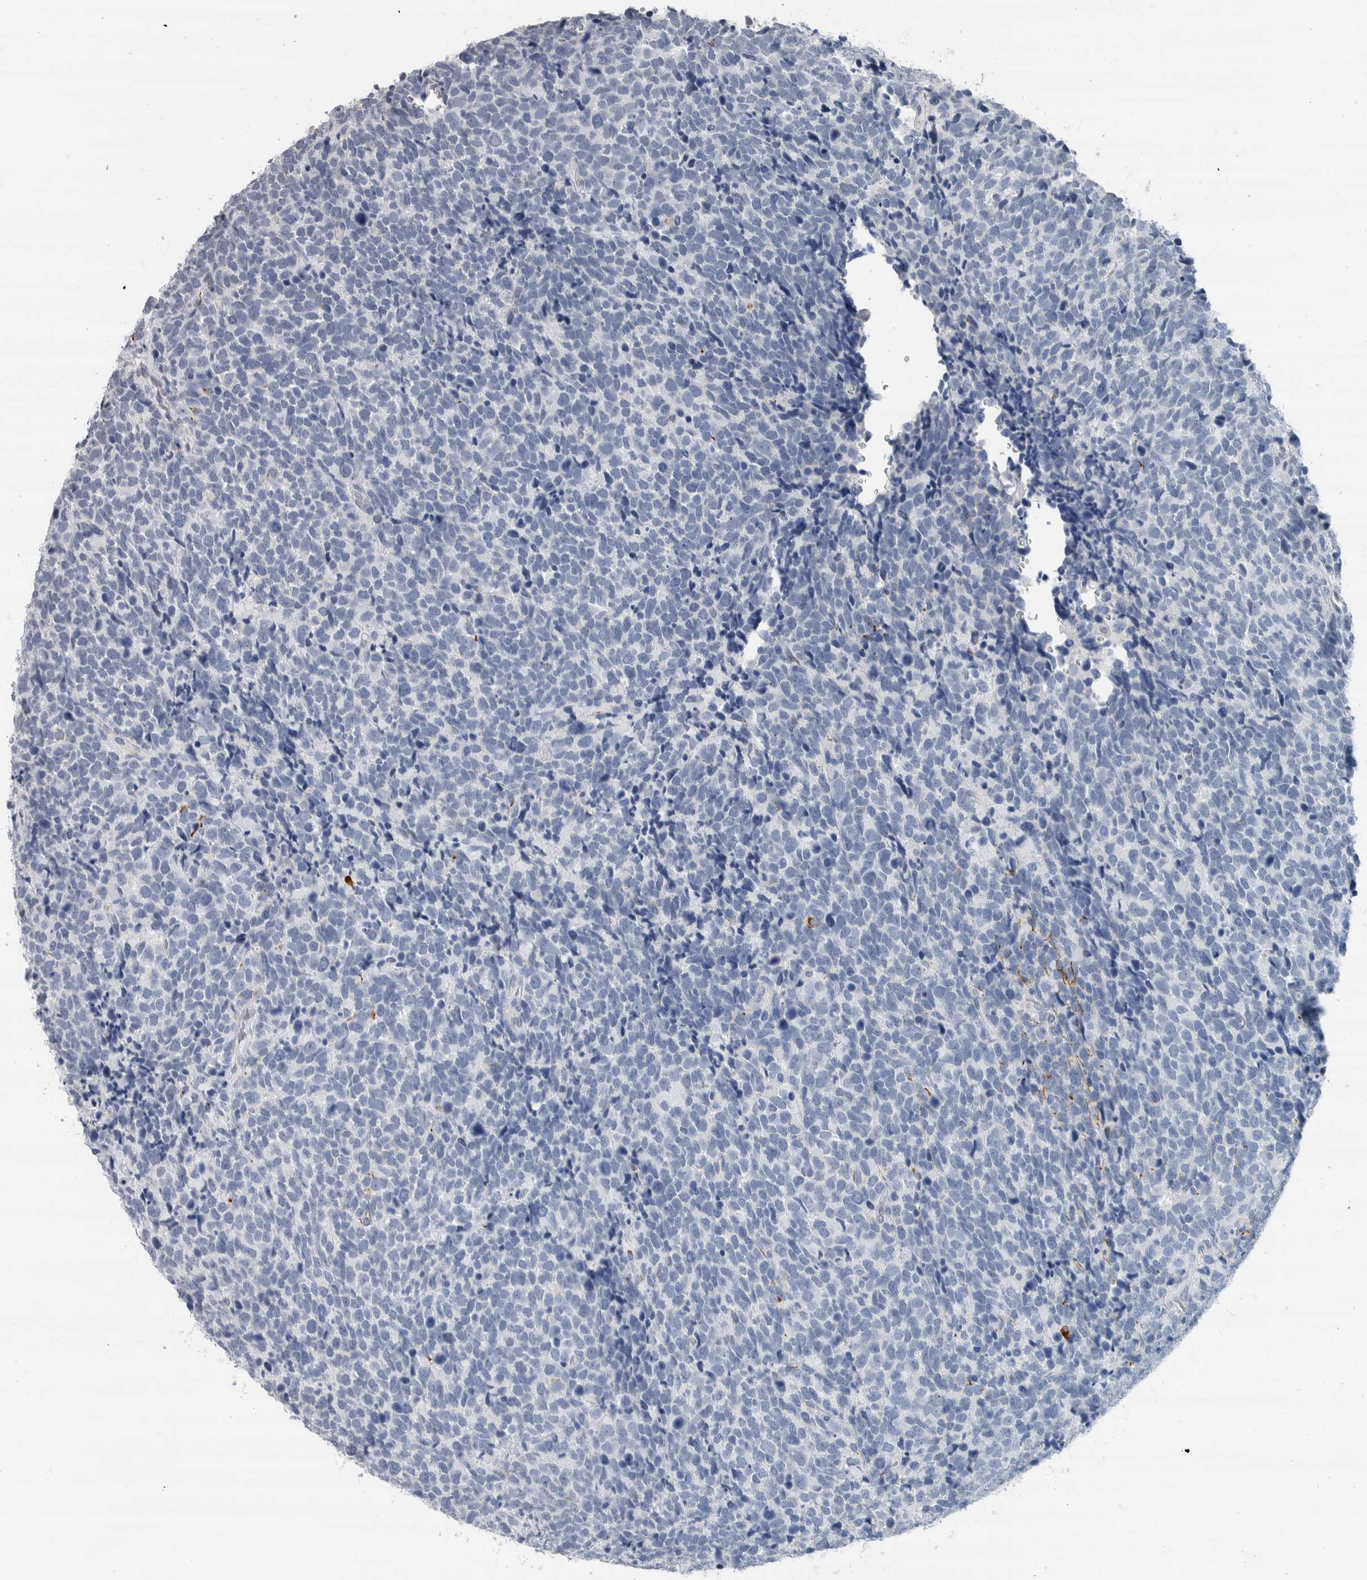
{"staining": {"intensity": "negative", "quantity": "none", "location": "none"}, "tissue": "urothelial cancer", "cell_type": "Tumor cells", "image_type": "cancer", "snomed": [{"axis": "morphology", "description": "Urothelial carcinoma, High grade"}, {"axis": "topography", "description": "Urinary bladder"}], "caption": "This is an IHC histopathology image of human urothelial cancer. There is no positivity in tumor cells.", "gene": "NEFM", "patient": {"sex": "female", "age": 82}}